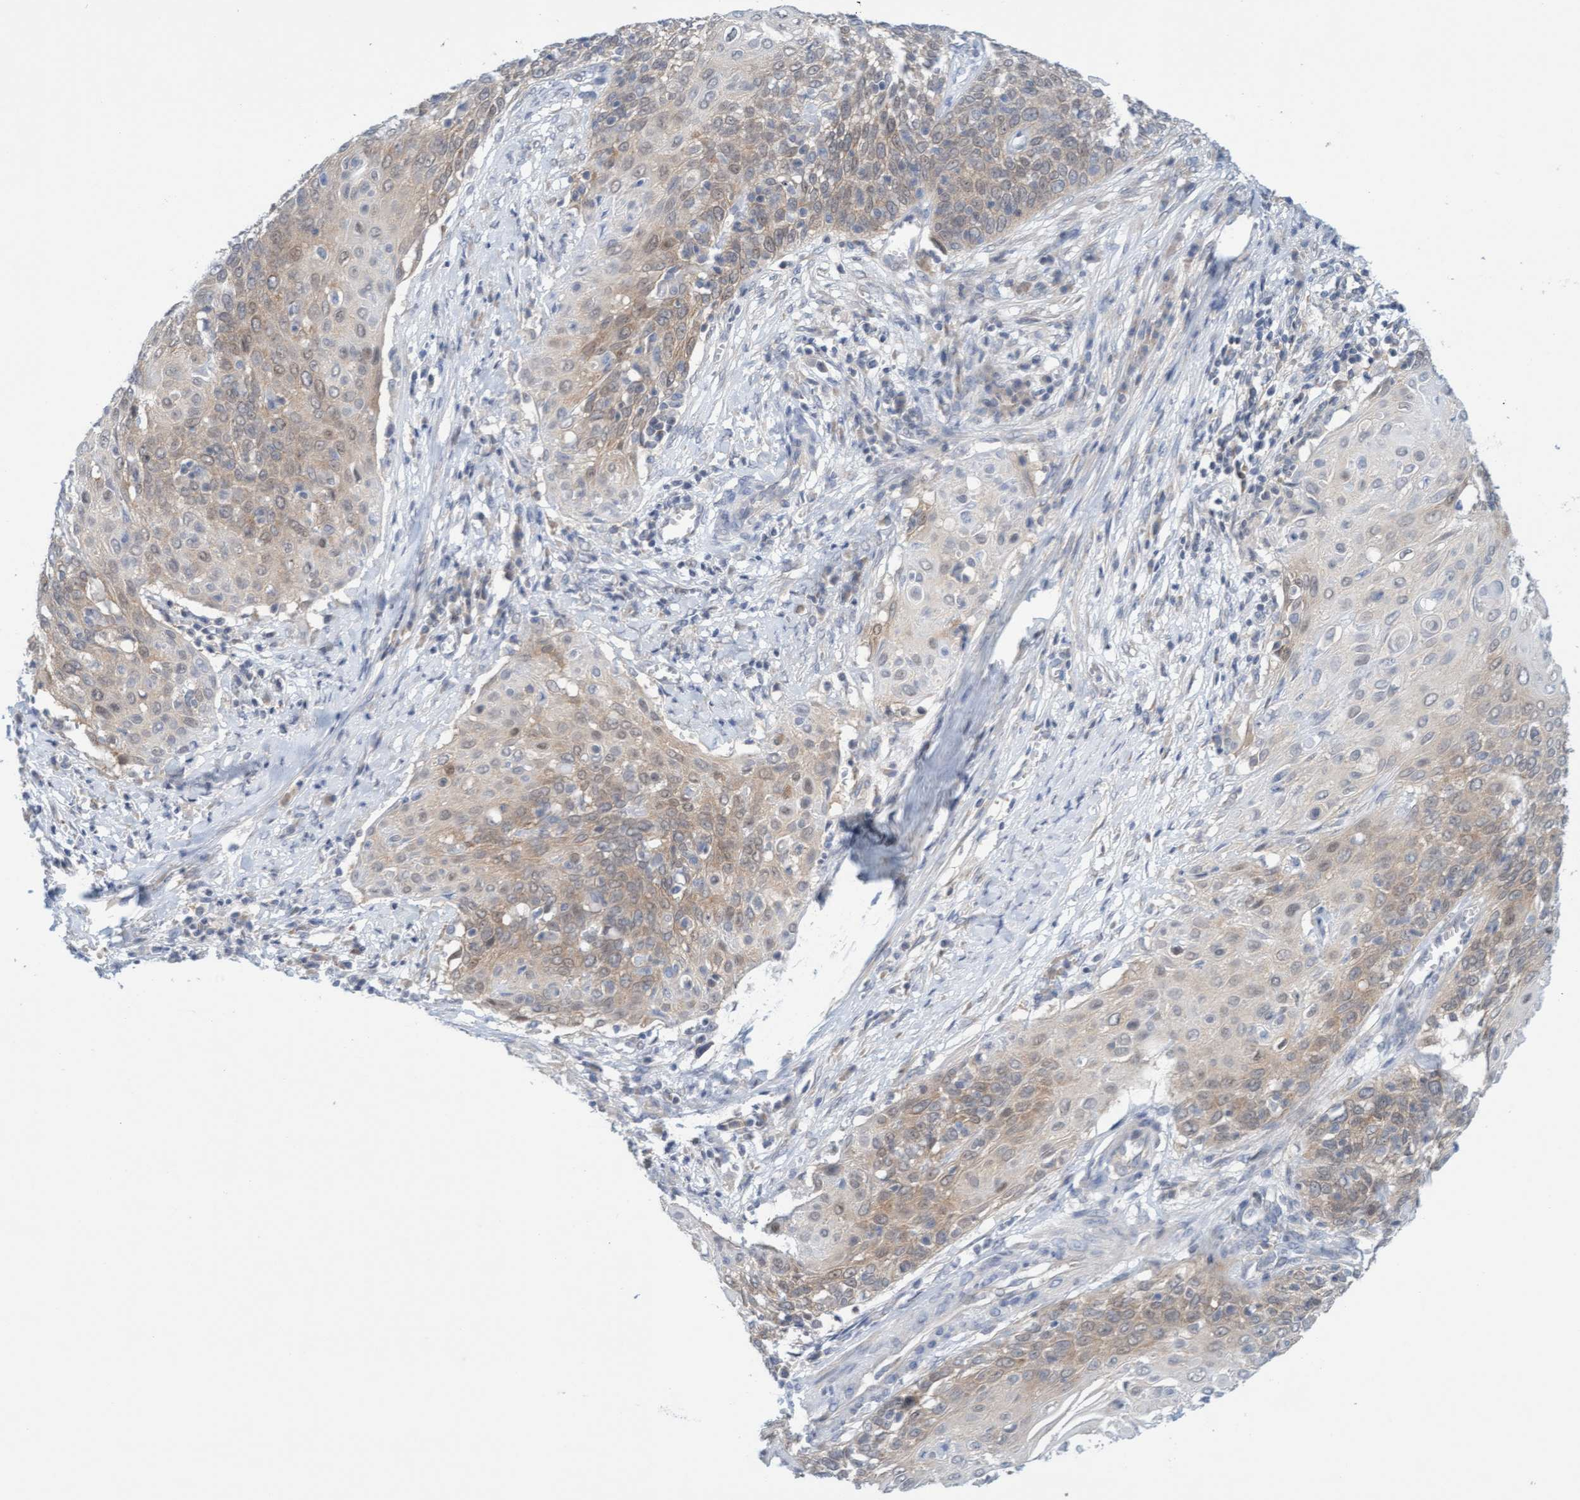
{"staining": {"intensity": "weak", "quantity": ">75%", "location": "cytoplasmic/membranous"}, "tissue": "cervical cancer", "cell_type": "Tumor cells", "image_type": "cancer", "snomed": [{"axis": "morphology", "description": "Squamous cell carcinoma, NOS"}, {"axis": "topography", "description": "Cervix"}], "caption": "Human squamous cell carcinoma (cervical) stained for a protein (brown) displays weak cytoplasmic/membranous positive positivity in approximately >75% of tumor cells.", "gene": "AMZ2", "patient": {"sex": "female", "age": 39}}